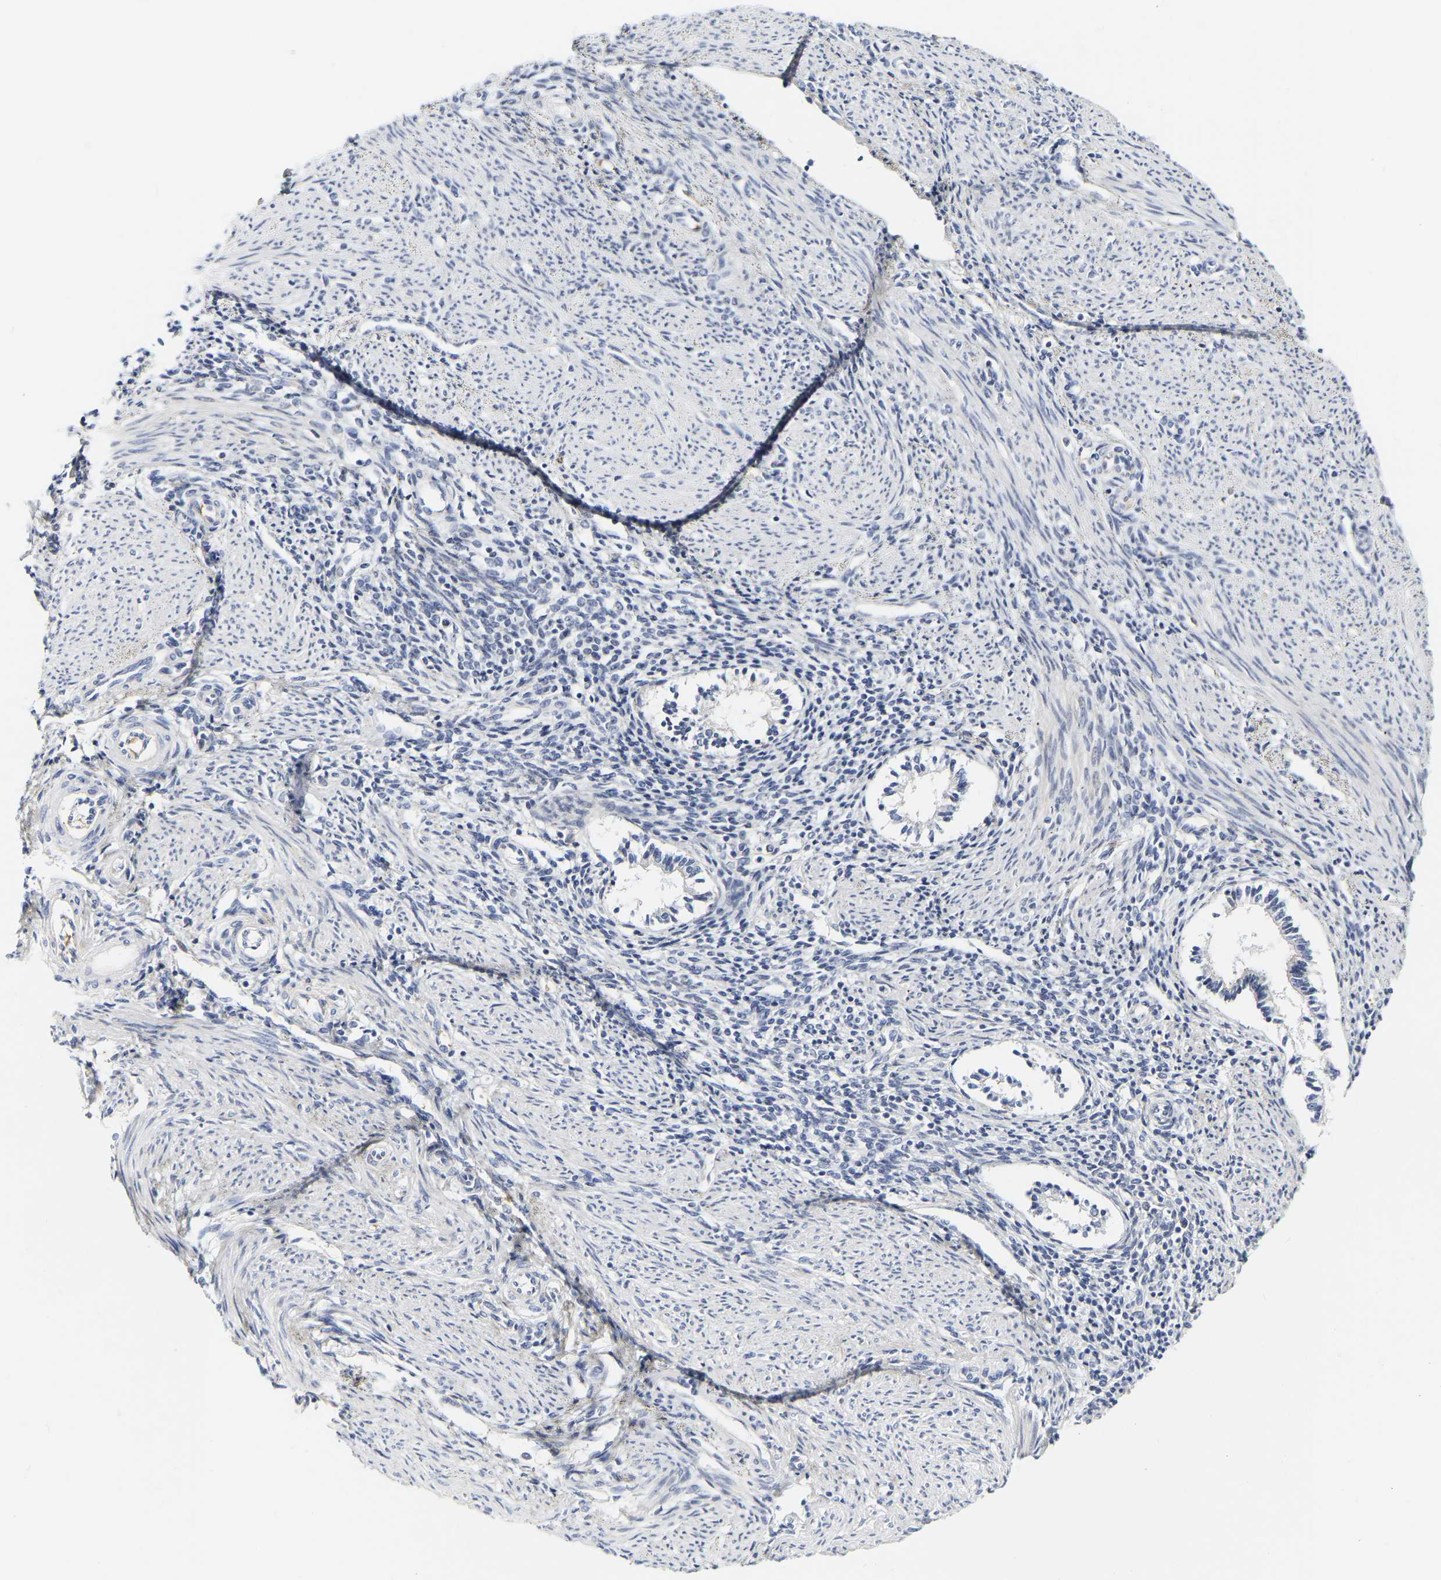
{"staining": {"intensity": "negative", "quantity": "none", "location": "none"}, "tissue": "endometrium", "cell_type": "Cells in endometrial stroma", "image_type": "normal", "snomed": [{"axis": "morphology", "description": "Normal tissue, NOS"}, {"axis": "topography", "description": "Endometrium"}], "caption": "IHC photomicrograph of normal human endometrium stained for a protein (brown), which shows no staining in cells in endometrial stroma.", "gene": "GNAS", "patient": {"sex": "female", "age": 42}}